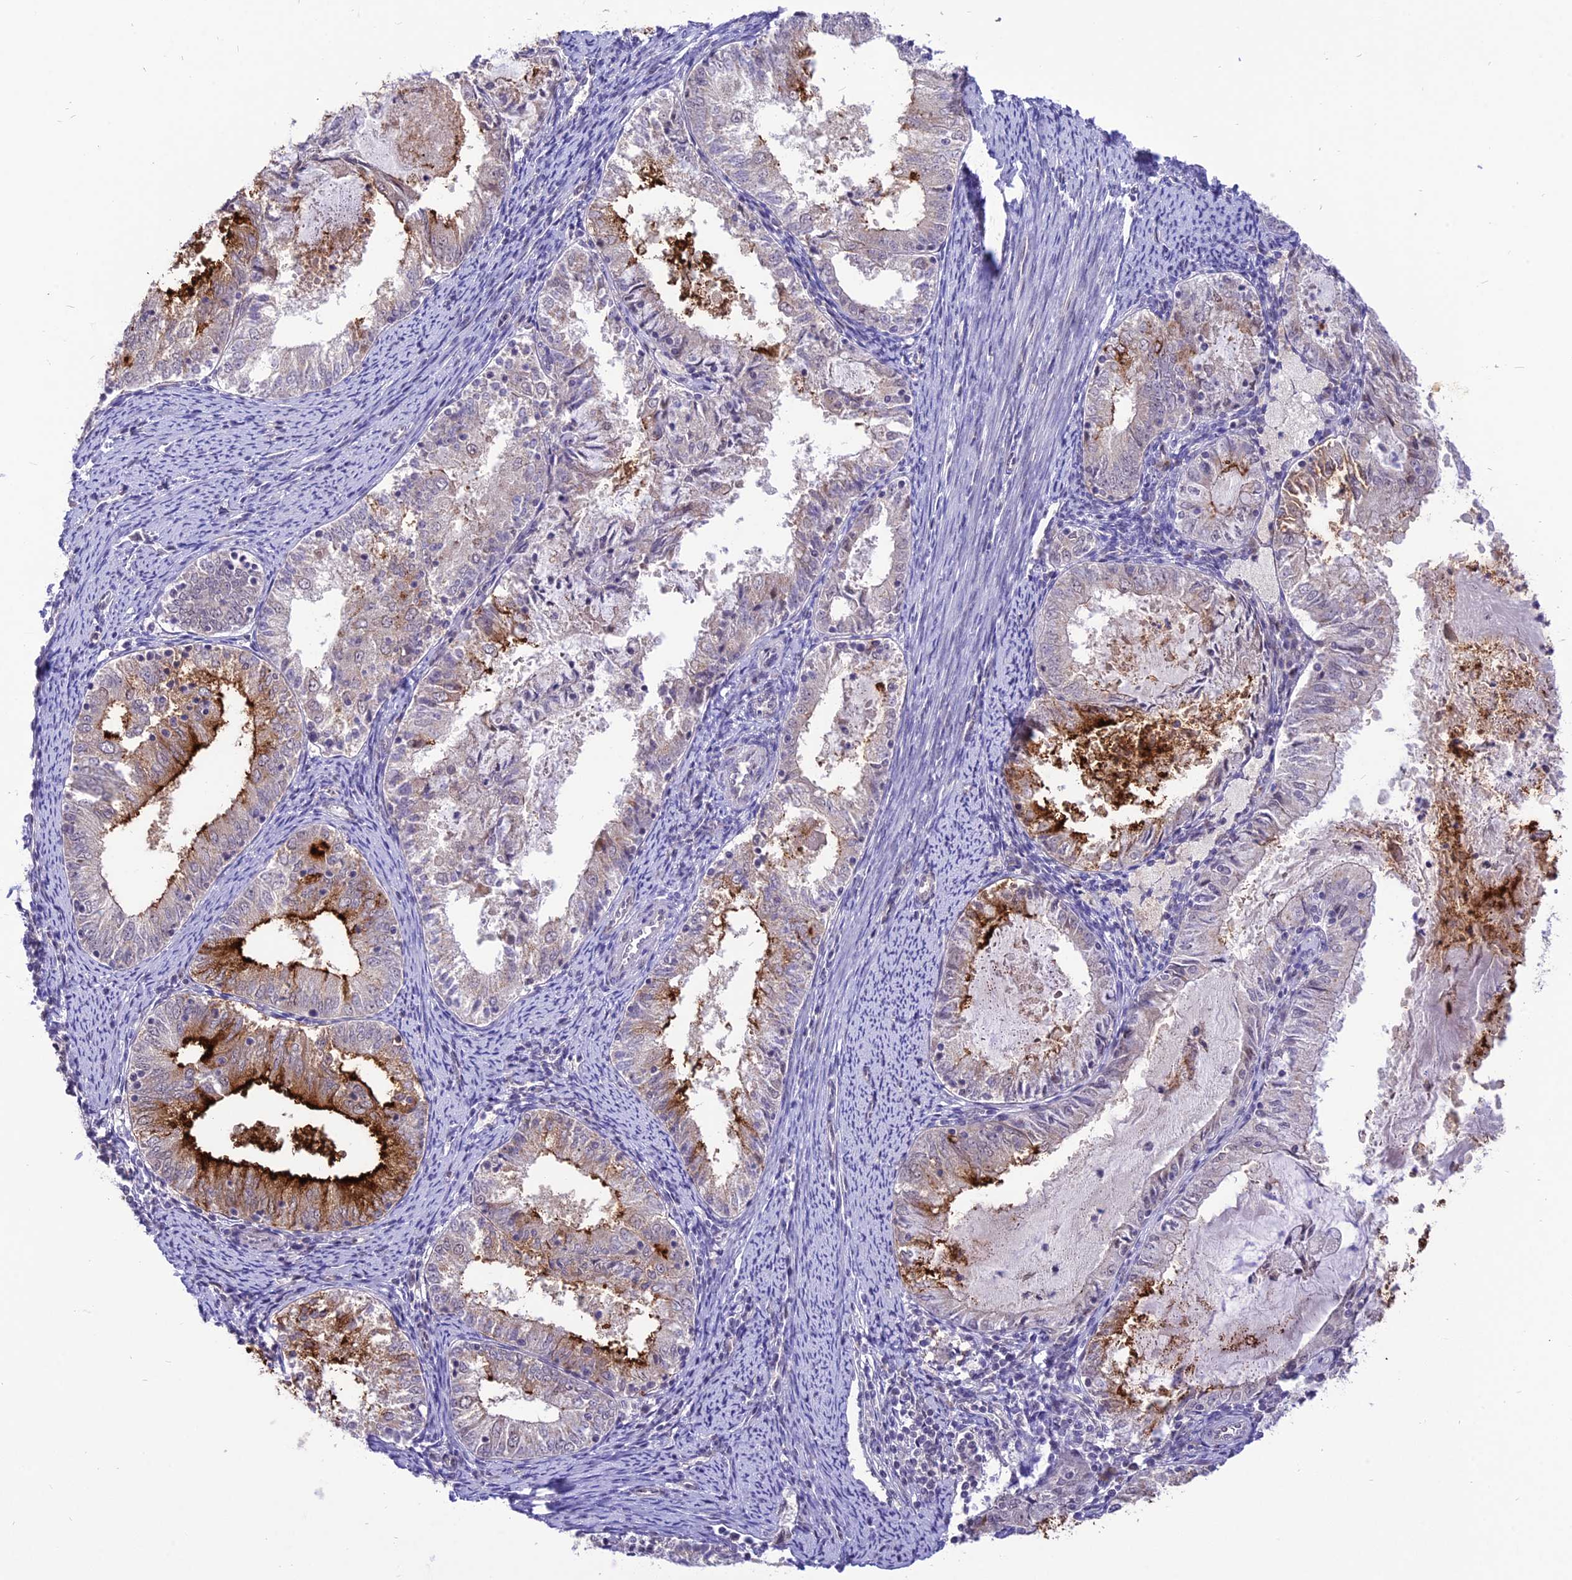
{"staining": {"intensity": "strong", "quantity": "<25%", "location": "cytoplasmic/membranous"}, "tissue": "endometrial cancer", "cell_type": "Tumor cells", "image_type": "cancer", "snomed": [{"axis": "morphology", "description": "Adenocarcinoma, NOS"}, {"axis": "topography", "description": "Endometrium"}], "caption": "Endometrial adenocarcinoma tissue demonstrates strong cytoplasmic/membranous expression in about <25% of tumor cells", "gene": "ZNF837", "patient": {"sex": "female", "age": 57}}